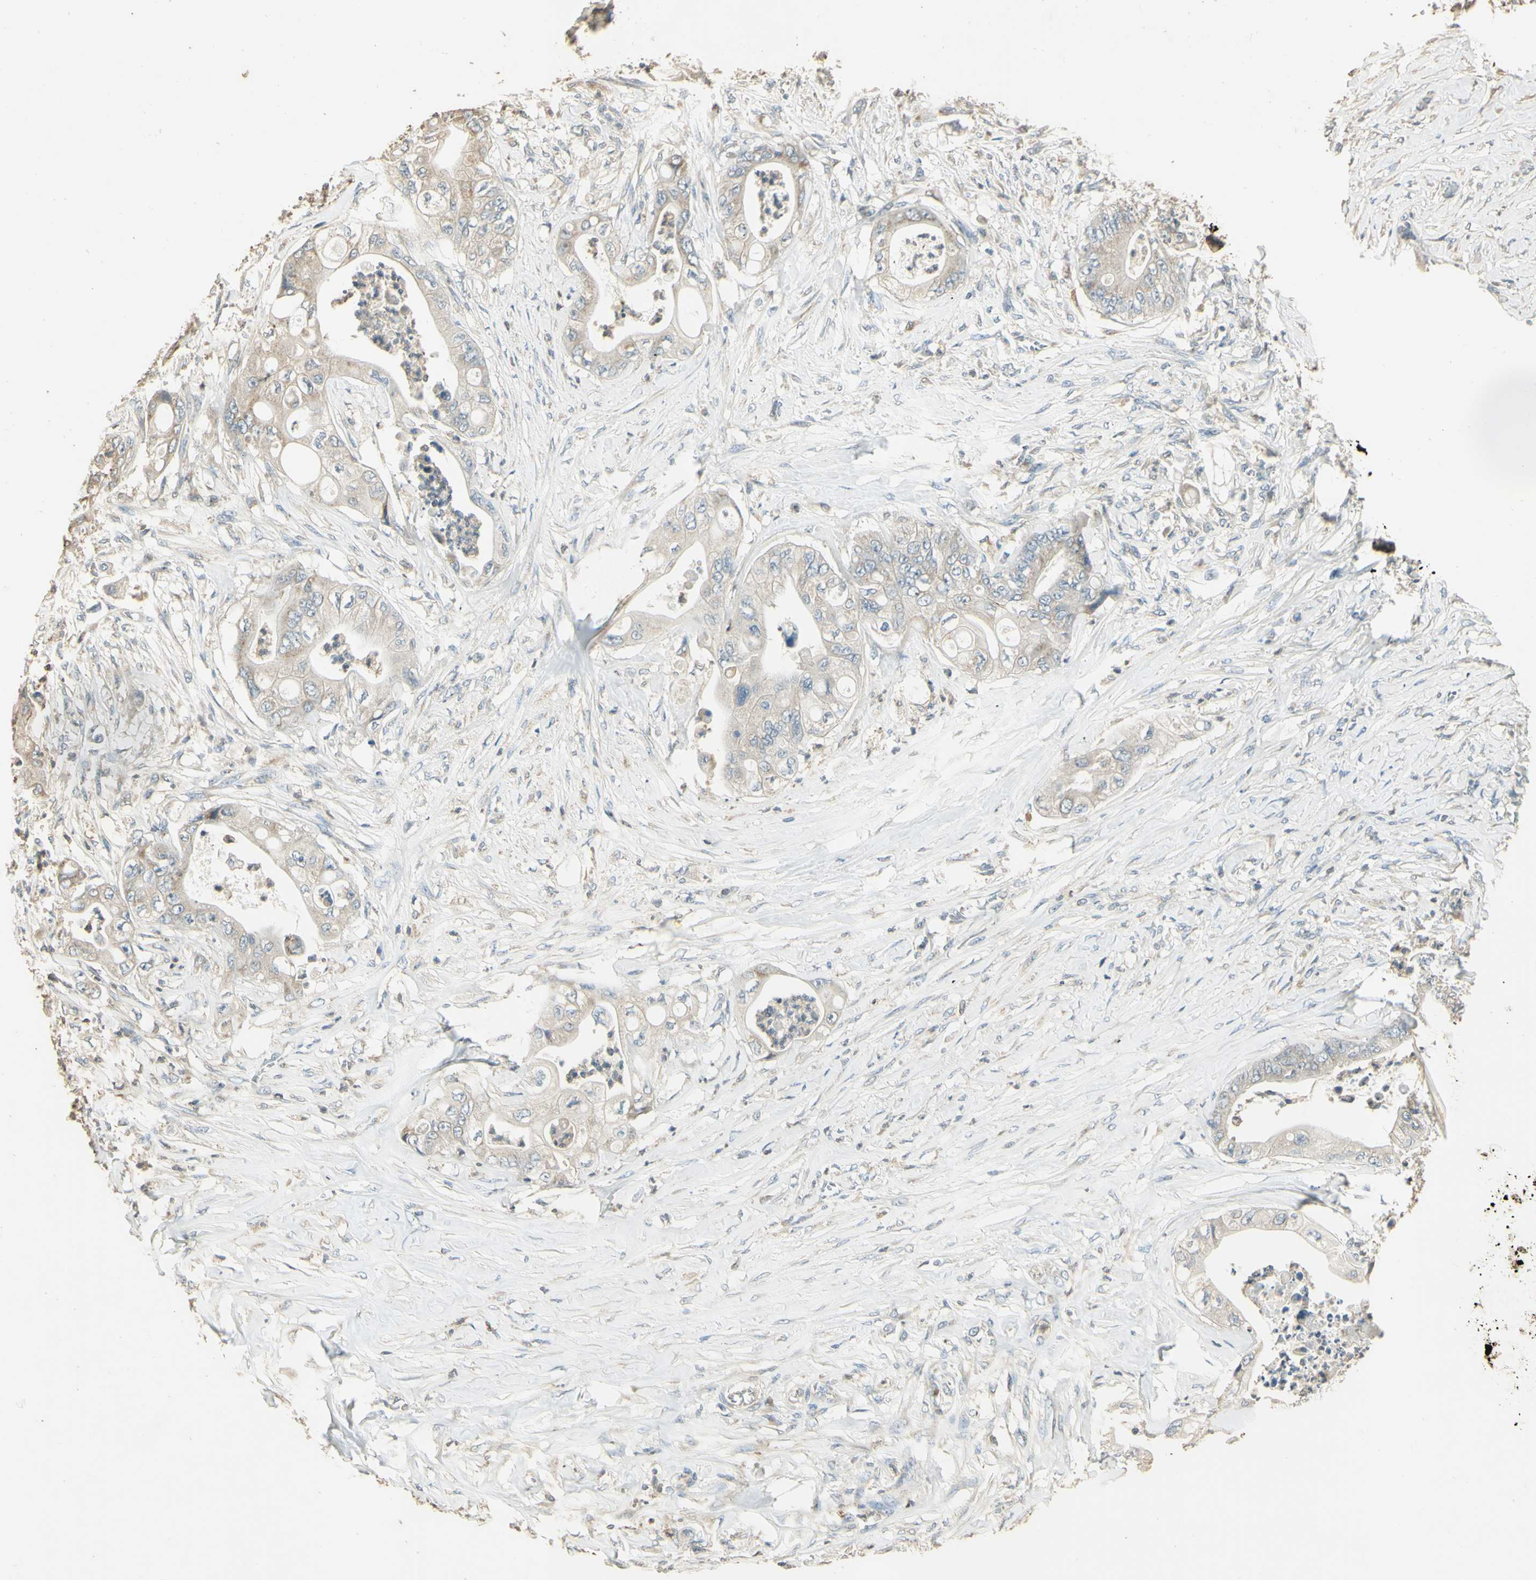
{"staining": {"intensity": "weak", "quantity": "25%-75%", "location": "cytoplasmic/membranous"}, "tissue": "stomach cancer", "cell_type": "Tumor cells", "image_type": "cancer", "snomed": [{"axis": "morphology", "description": "Adenocarcinoma, NOS"}, {"axis": "topography", "description": "Stomach"}], "caption": "Human stomach cancer stained with a brown dye exhibits weak cytoplasmic/membranous positive staining in approximately 25%-75% of tumor cells.", "gene": "UXS1", "patient": {"sex": "female", "age": 73}}